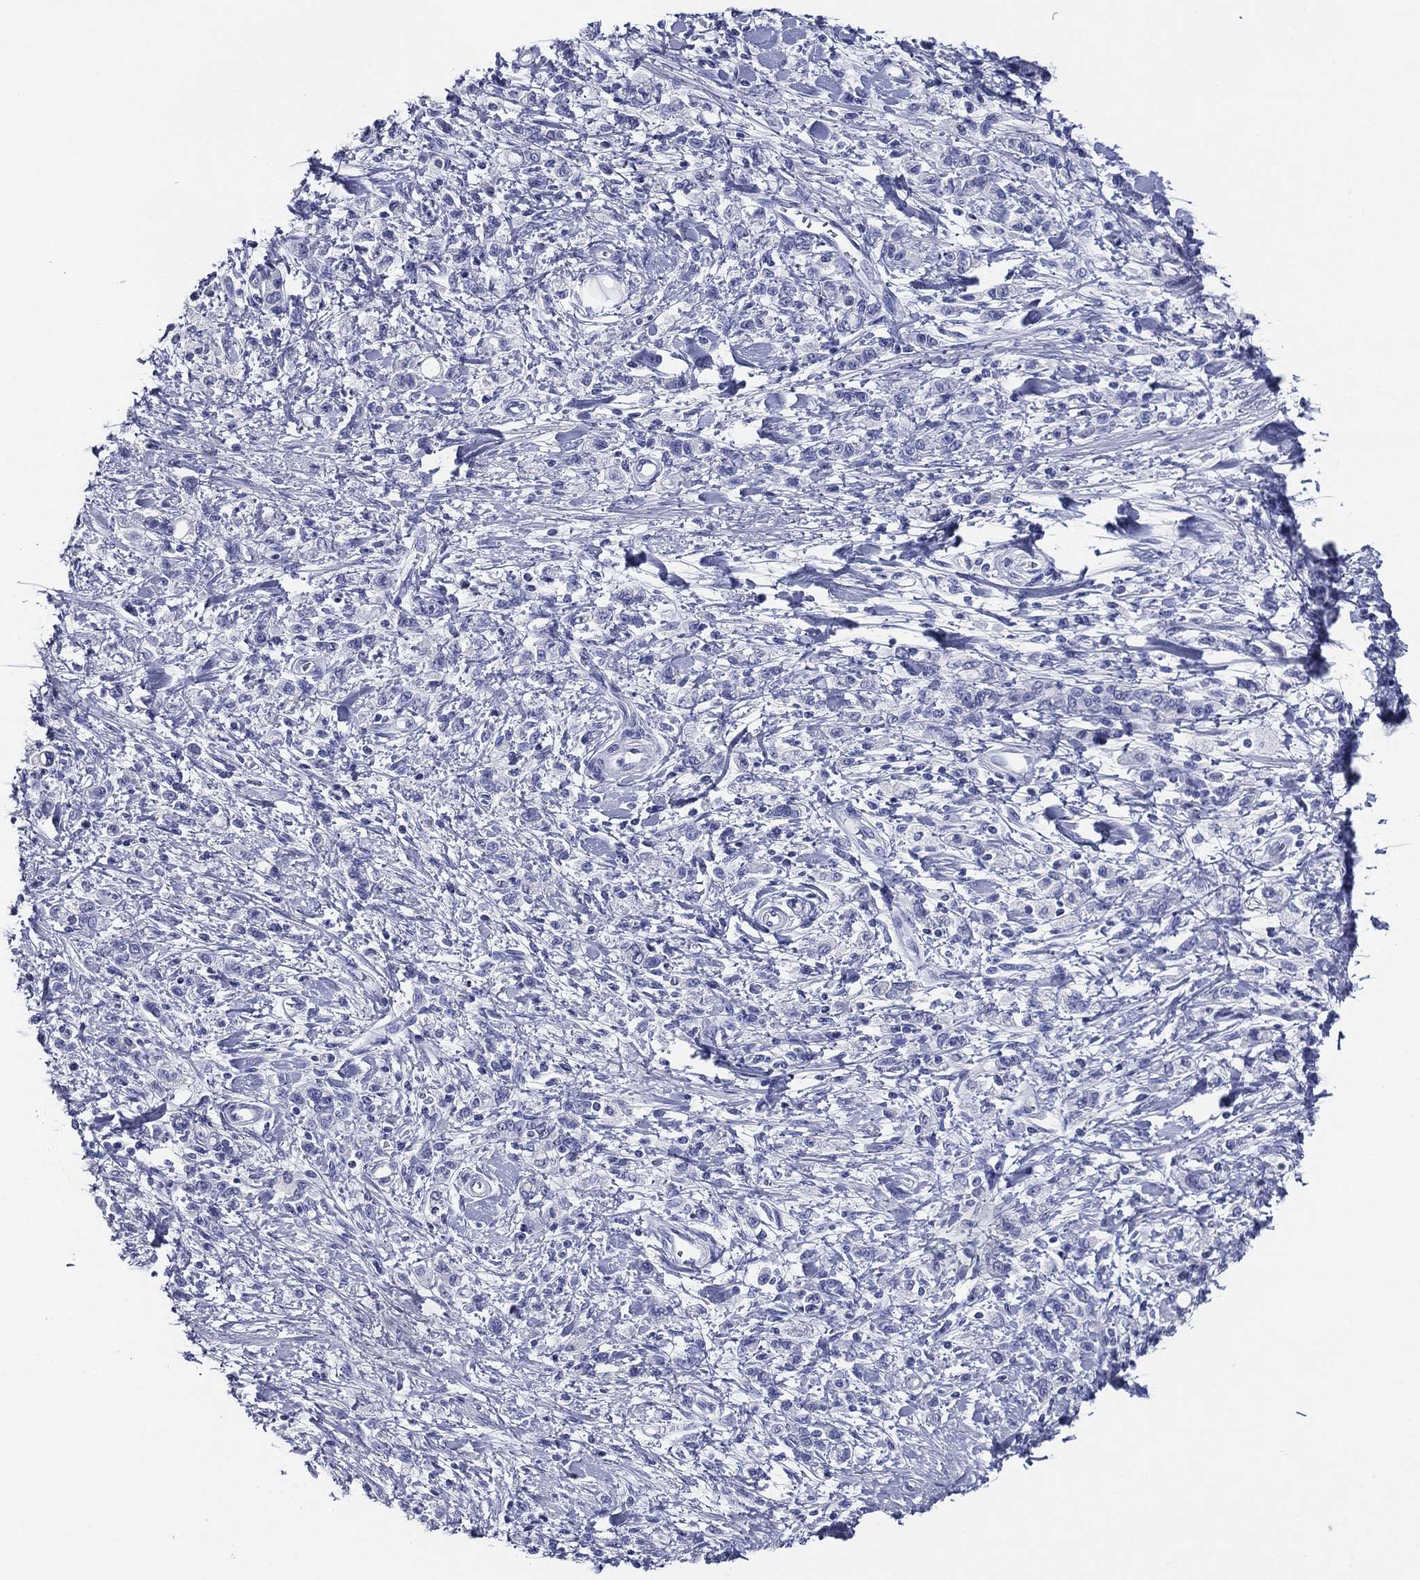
{"staining": {"intensity": "negative", "quantity": "none", "location": "none"}, "tissue": "stomach cancer", "cell_type": "Tumor cells", "image_type": "cancer", "snomed": [{"axis": "morphology", "description": "Adenocarcinoma, NOS"}, {"axis": "topography", "description": "Stomach"}], "caption": "An immunohistochemistry photomicrograph of stomach cancer is shown. There is no staining in tumor cells of stomach cancer.", "gene": "ACE2", "patient": {"sex": "male", "age": 77}}